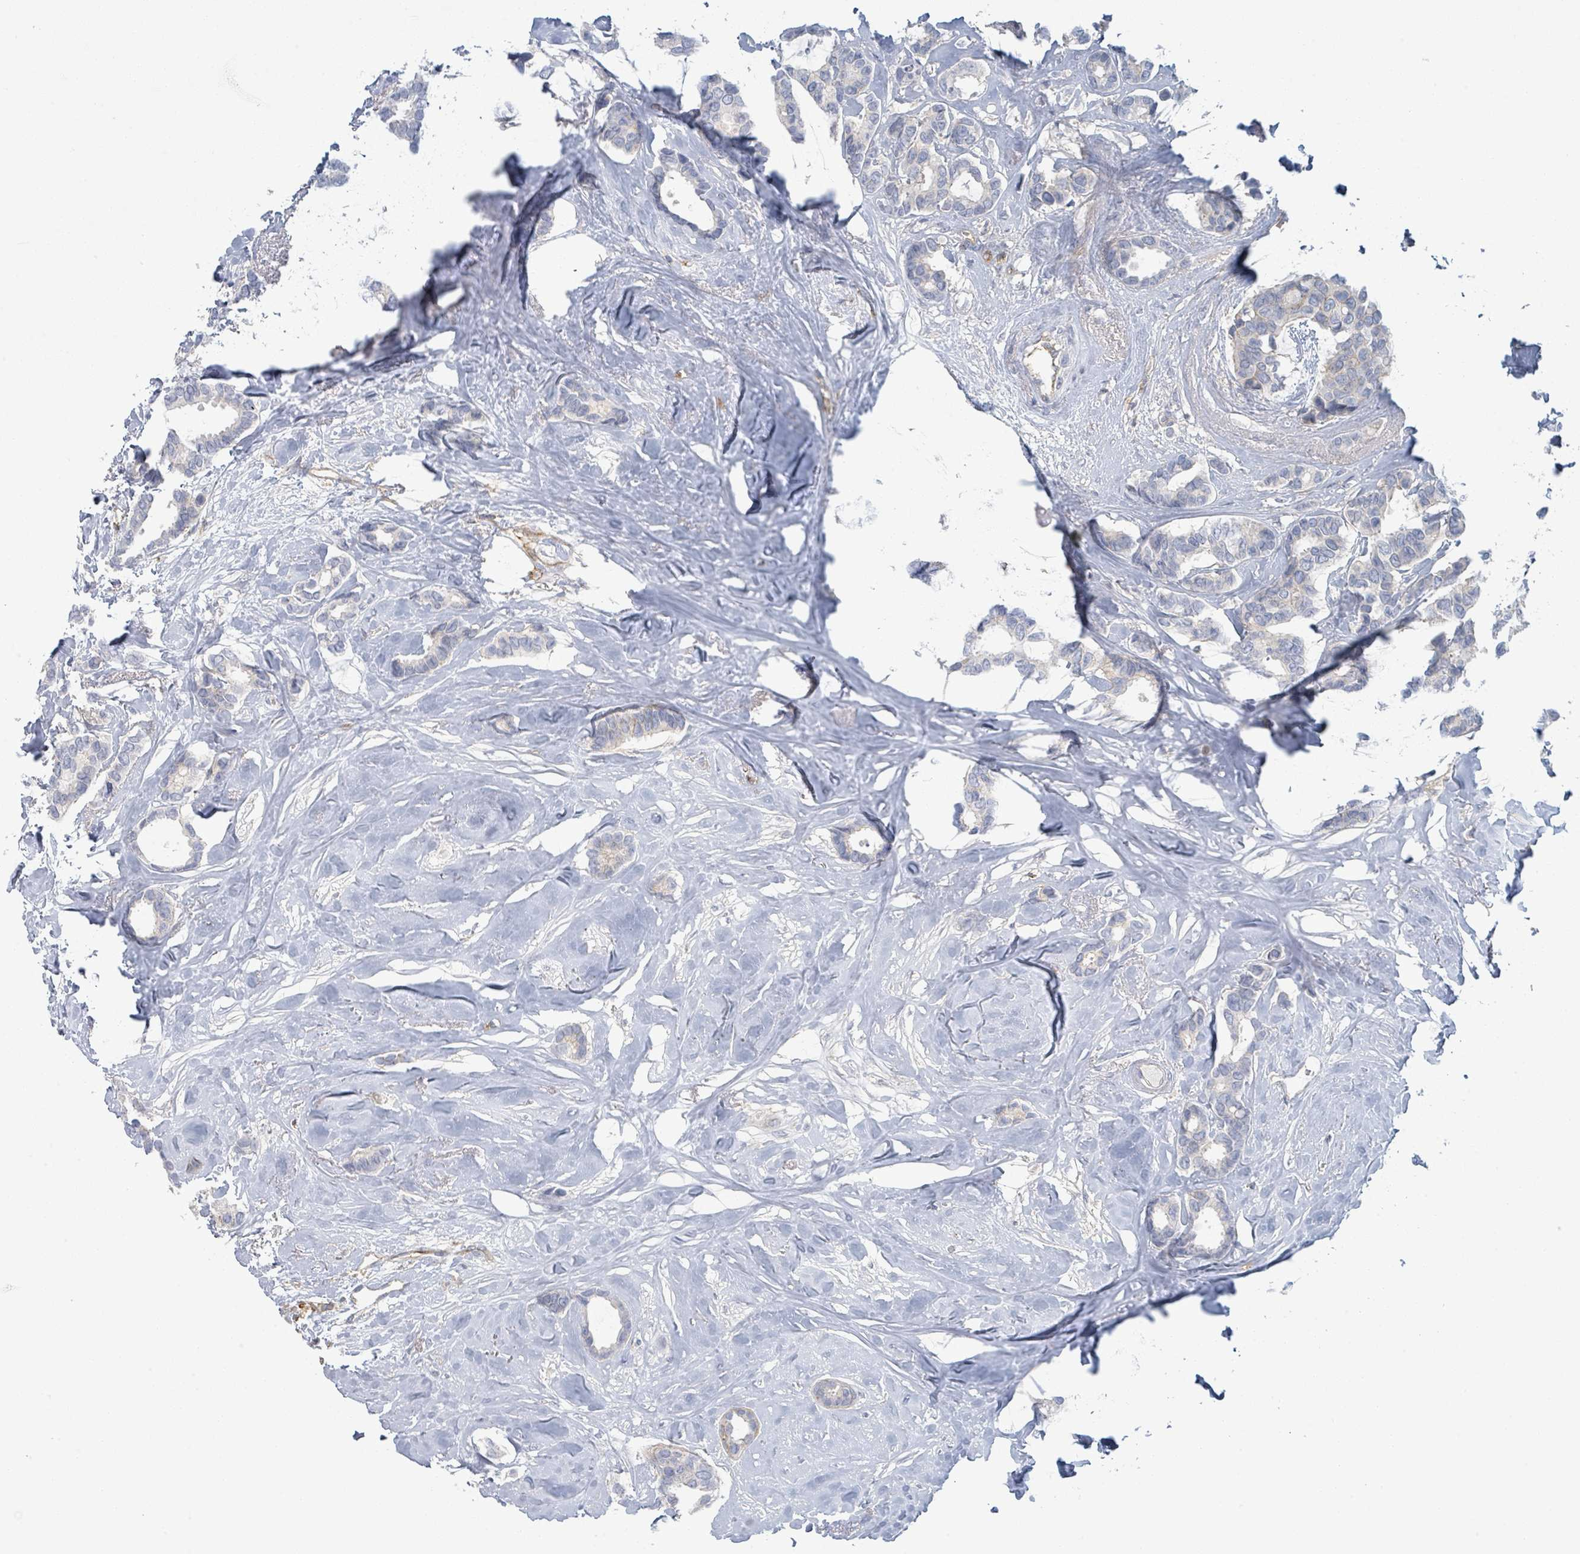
{"staining": {"intensity": "negative", "quantity": "none", "location": "none"}, "tissue": "breast cancer", "cell_type": "Tumor cells", "image_type": "cancer", "snomed": [{"axis": "morphology", "description": "Duct carcinoma"}, {"axis": "topography", "description": "Breast"}], "caption": "Immunohistochemistry (IHC) of breast cancer demonstrates no positivity in tumor cells.", "gene": "TNFRSF14", "patient": {"sex": "female", "age": 87}}